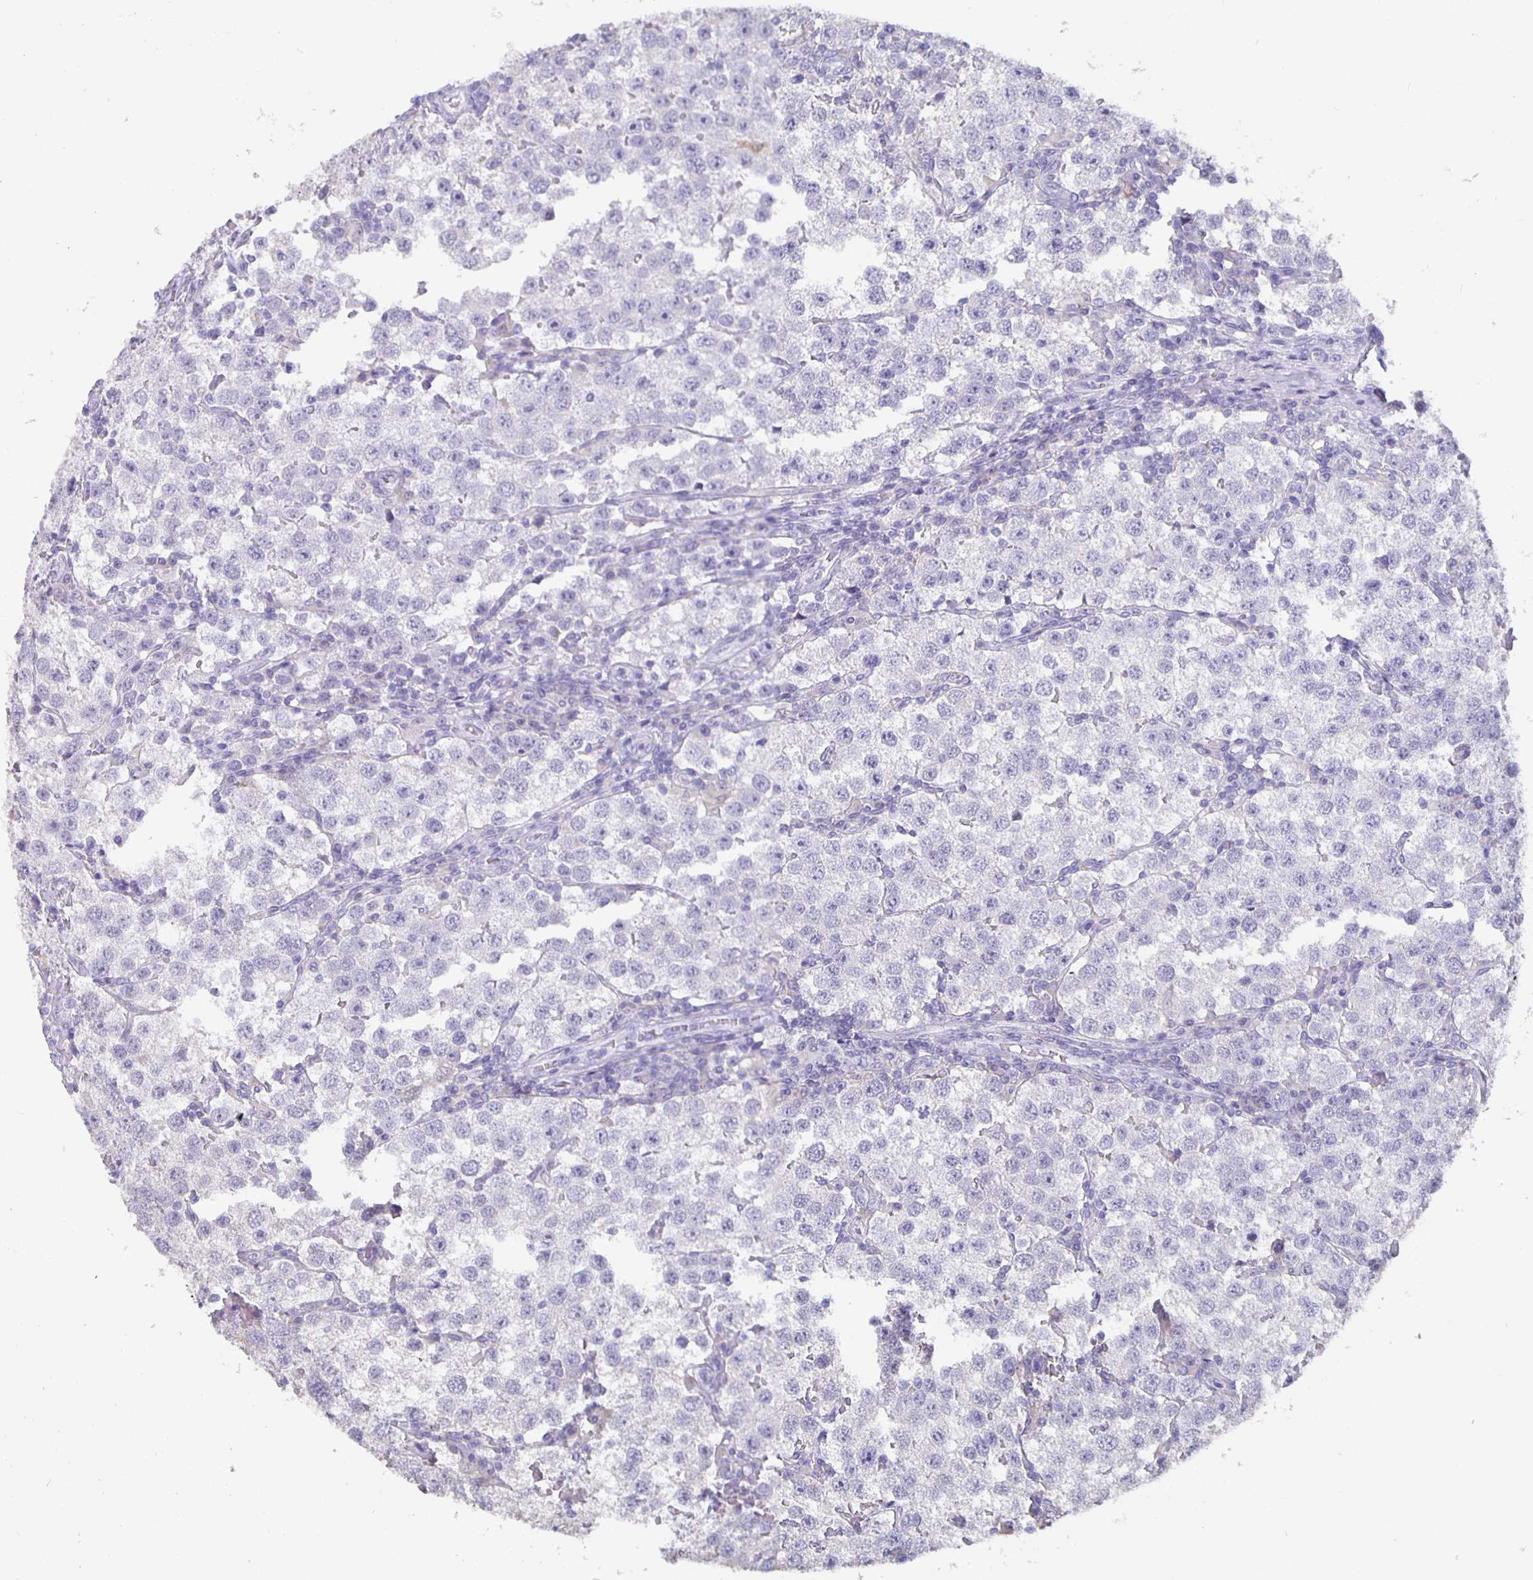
{"staining": {"intensity": "negative", "quantity": "none", "location": "none"}, "tissue": "testis cancer", "cell_type": "Tumor cells", "image_type": "cancer", "snomed": [{"axis": "morphology", "description": "Seminoma, NOS"}, {"axis": "topography", "description": "Testis"}], "caption": "DAB immunohistochemical staining of human testis seminoma displays no significant positivity in tumor cells.", "gene": "GPX4", "patient": {"sex": "male", "age": 37}}